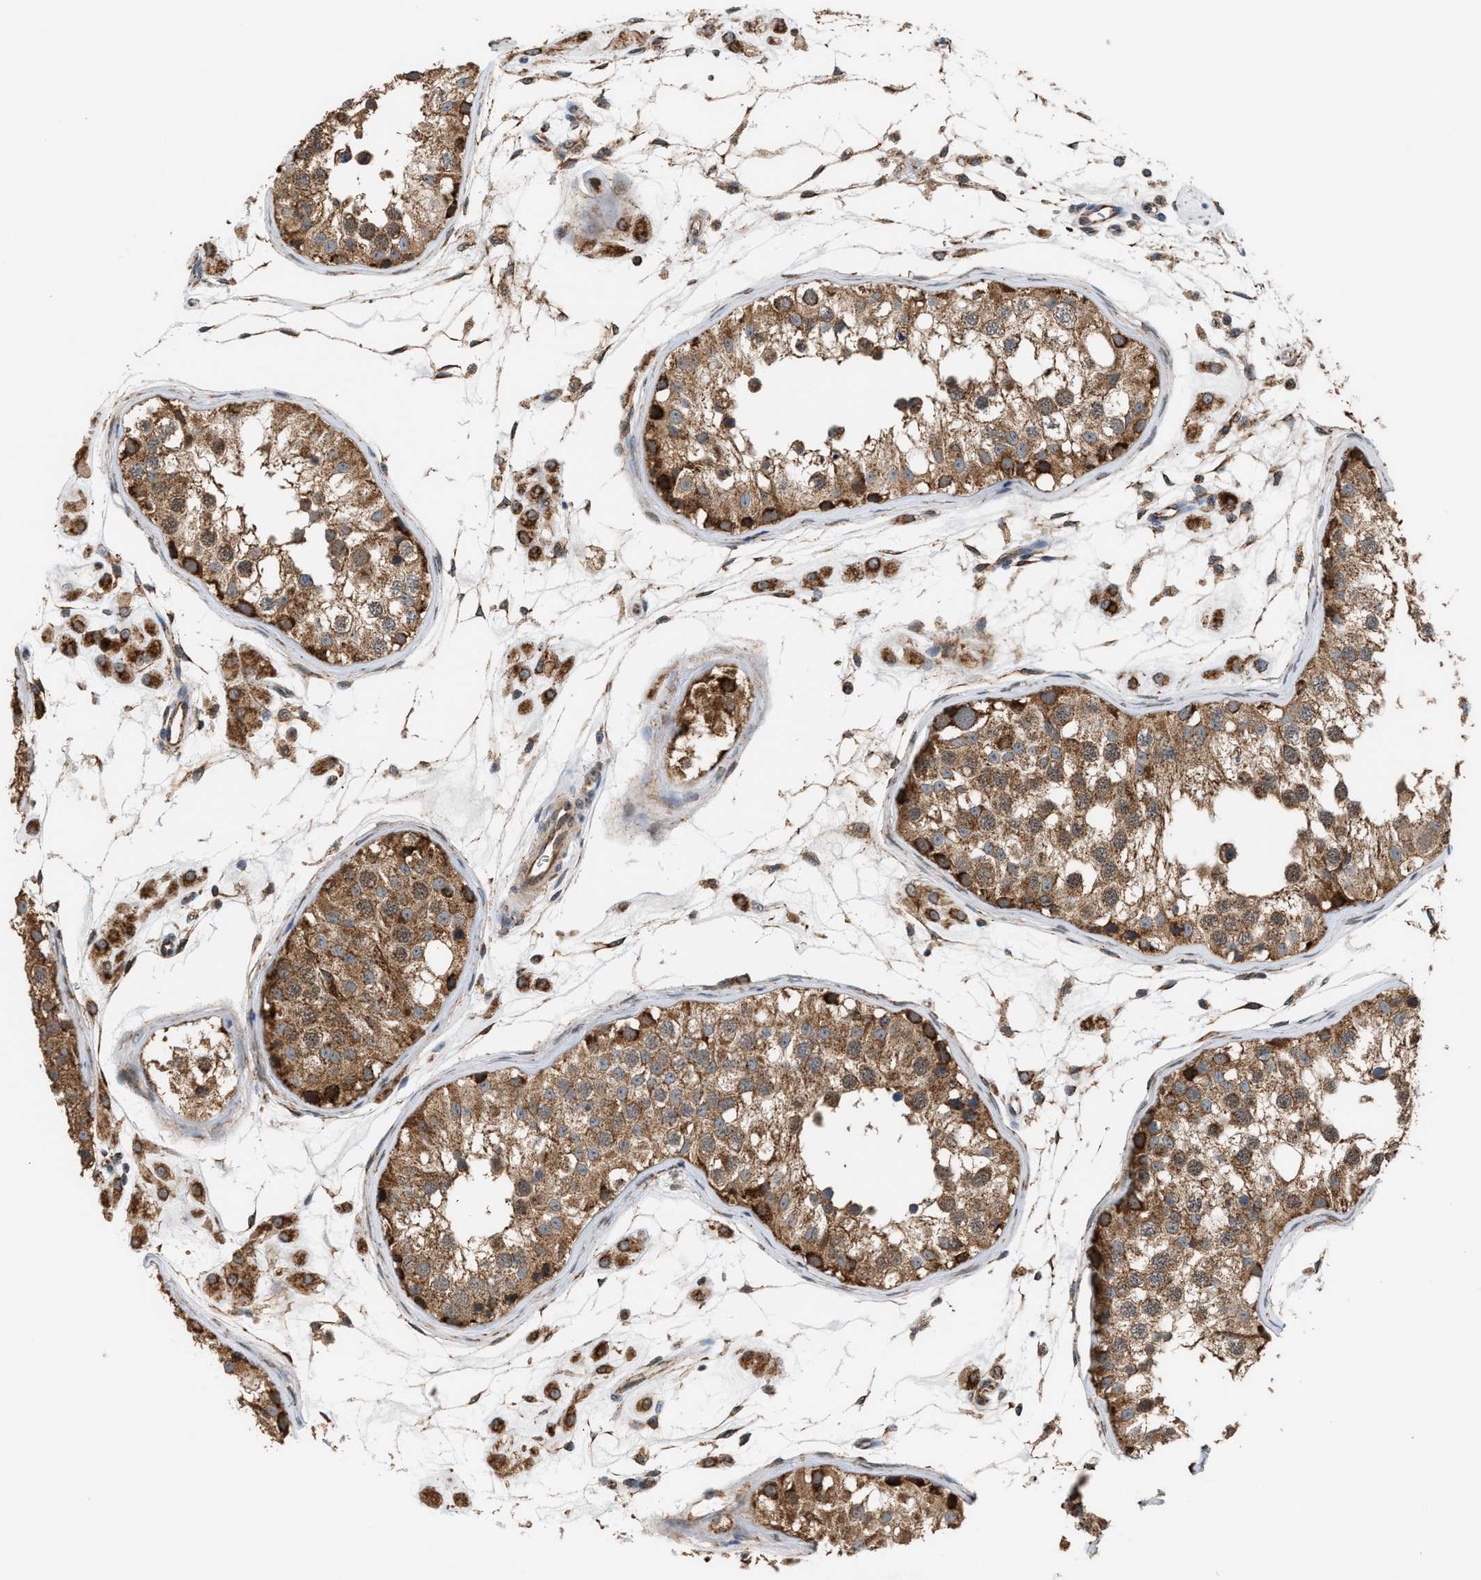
{"staining": {"intensity": "strong", "quantity": ">75%", "location": "cytoplasmic/membranous"}, "tissue": "testis", "cell_type": "Cells in seminiferous ducts", "image_type": "normal", "snomed": [{"axis": "morphology", "description": "Normal tissue, NOS"}, {"axis": "morphology", "description": "Adenocarcinoma, metastatic, NOS"}, {"axis": "topography", "description": "Testis"}], "caption": "Protein staining demonstrates strong cytoplasmic/membranous expression in approximately >75% of cells in seminiferous ducts in benign testis.", "gene": "SGSM2", "patient": {"sex": "male", "age": 26}}